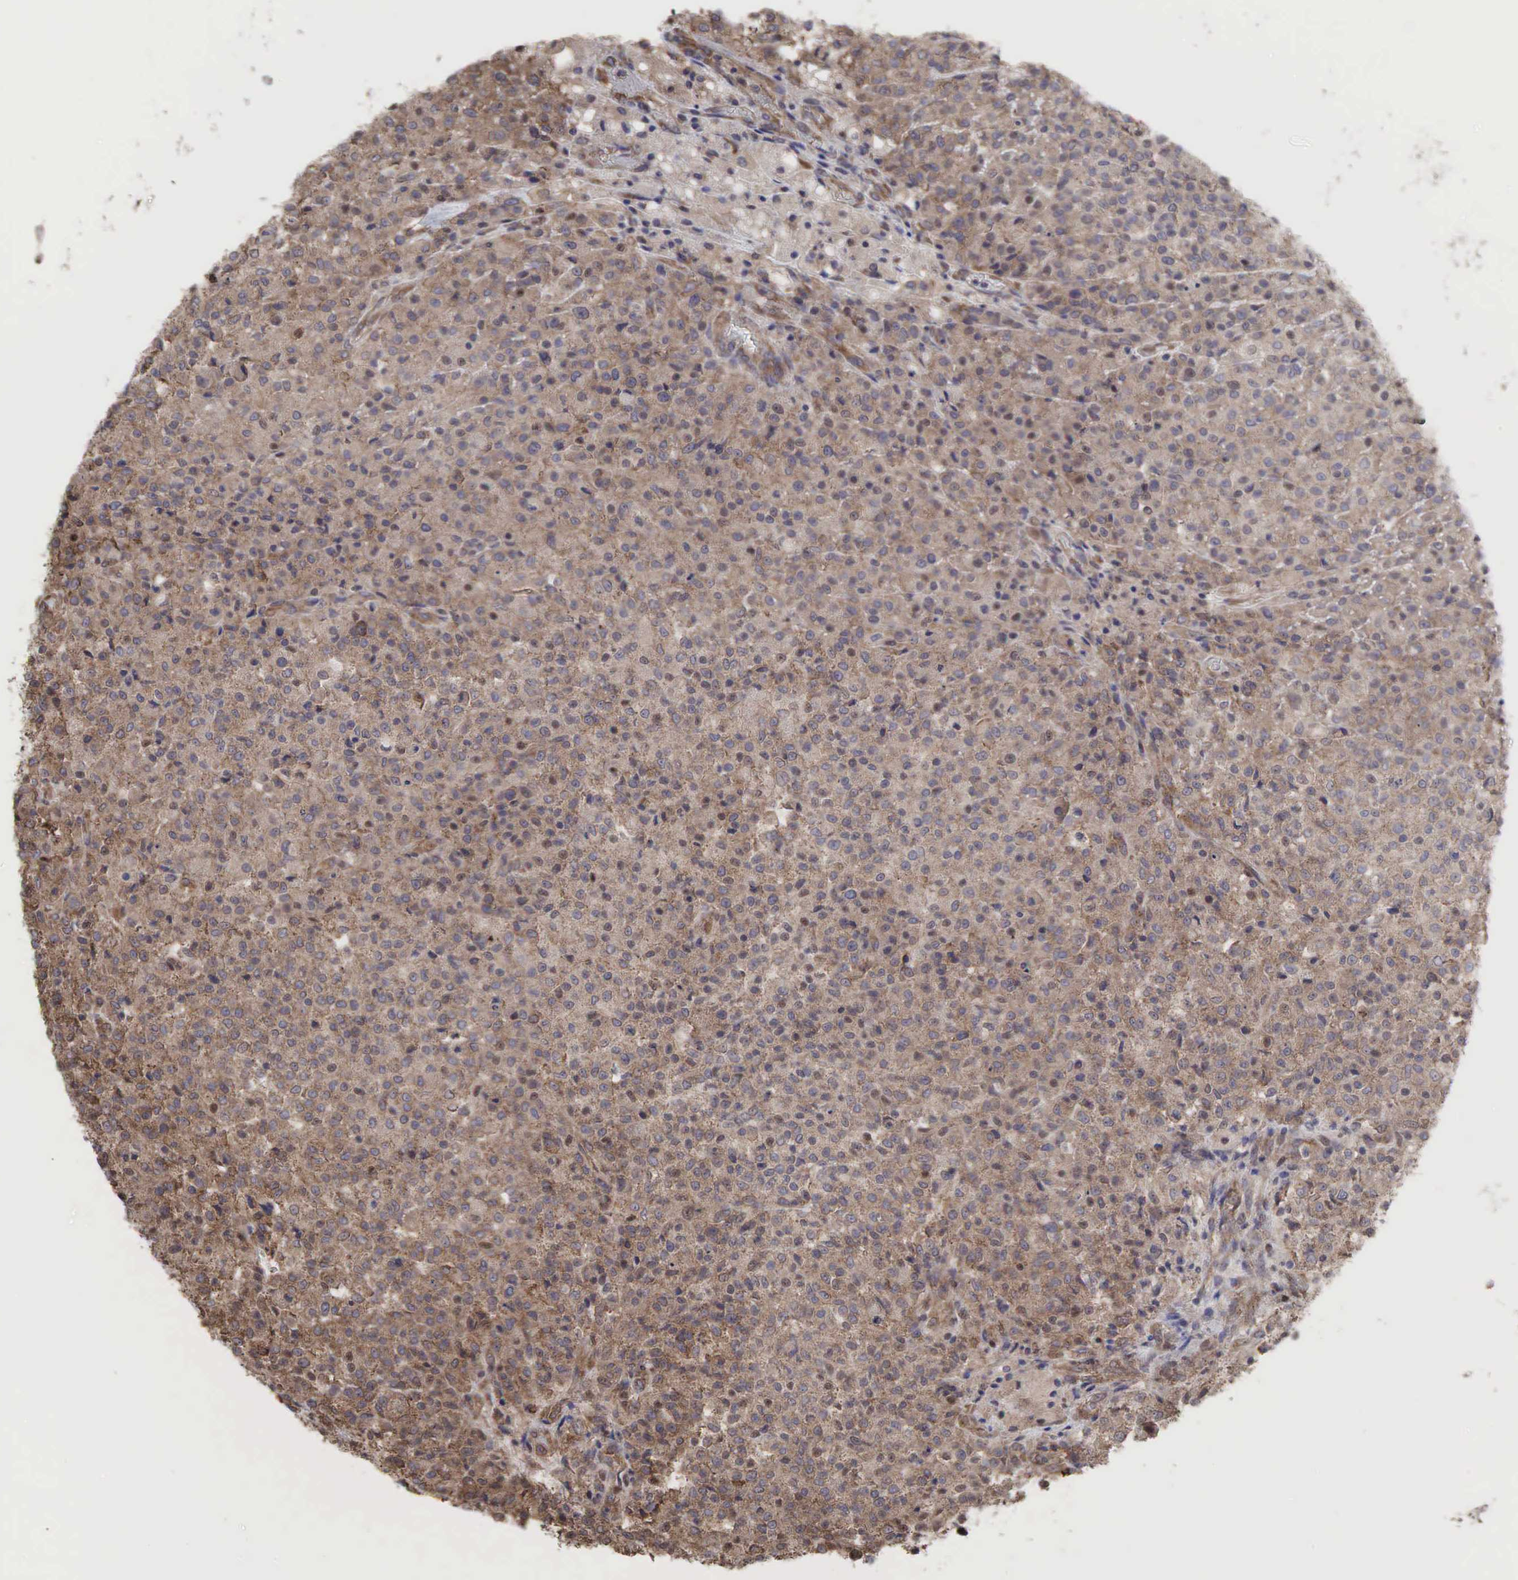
{"staining": {"intensity": "weak", "quantity": ">75%", "location": "cytoplasmic/membranous"}, "tissue": "testis cancer", "cell_type": "Tumor cells", "image_type": "cancer", "snomed": [{"axis": "morphology", "description": "Seminoma, NOS"}, {"axis": "topography", "description": "Testis"}], "caption": "Brown immunohistochemical staining in human seminoma (testis) shows weak cytoplasmic/membranous positivity in approximately >75% of tumor cells.", "gene": "PABPC5", "patient": {"sex": "male", "age": 59}}